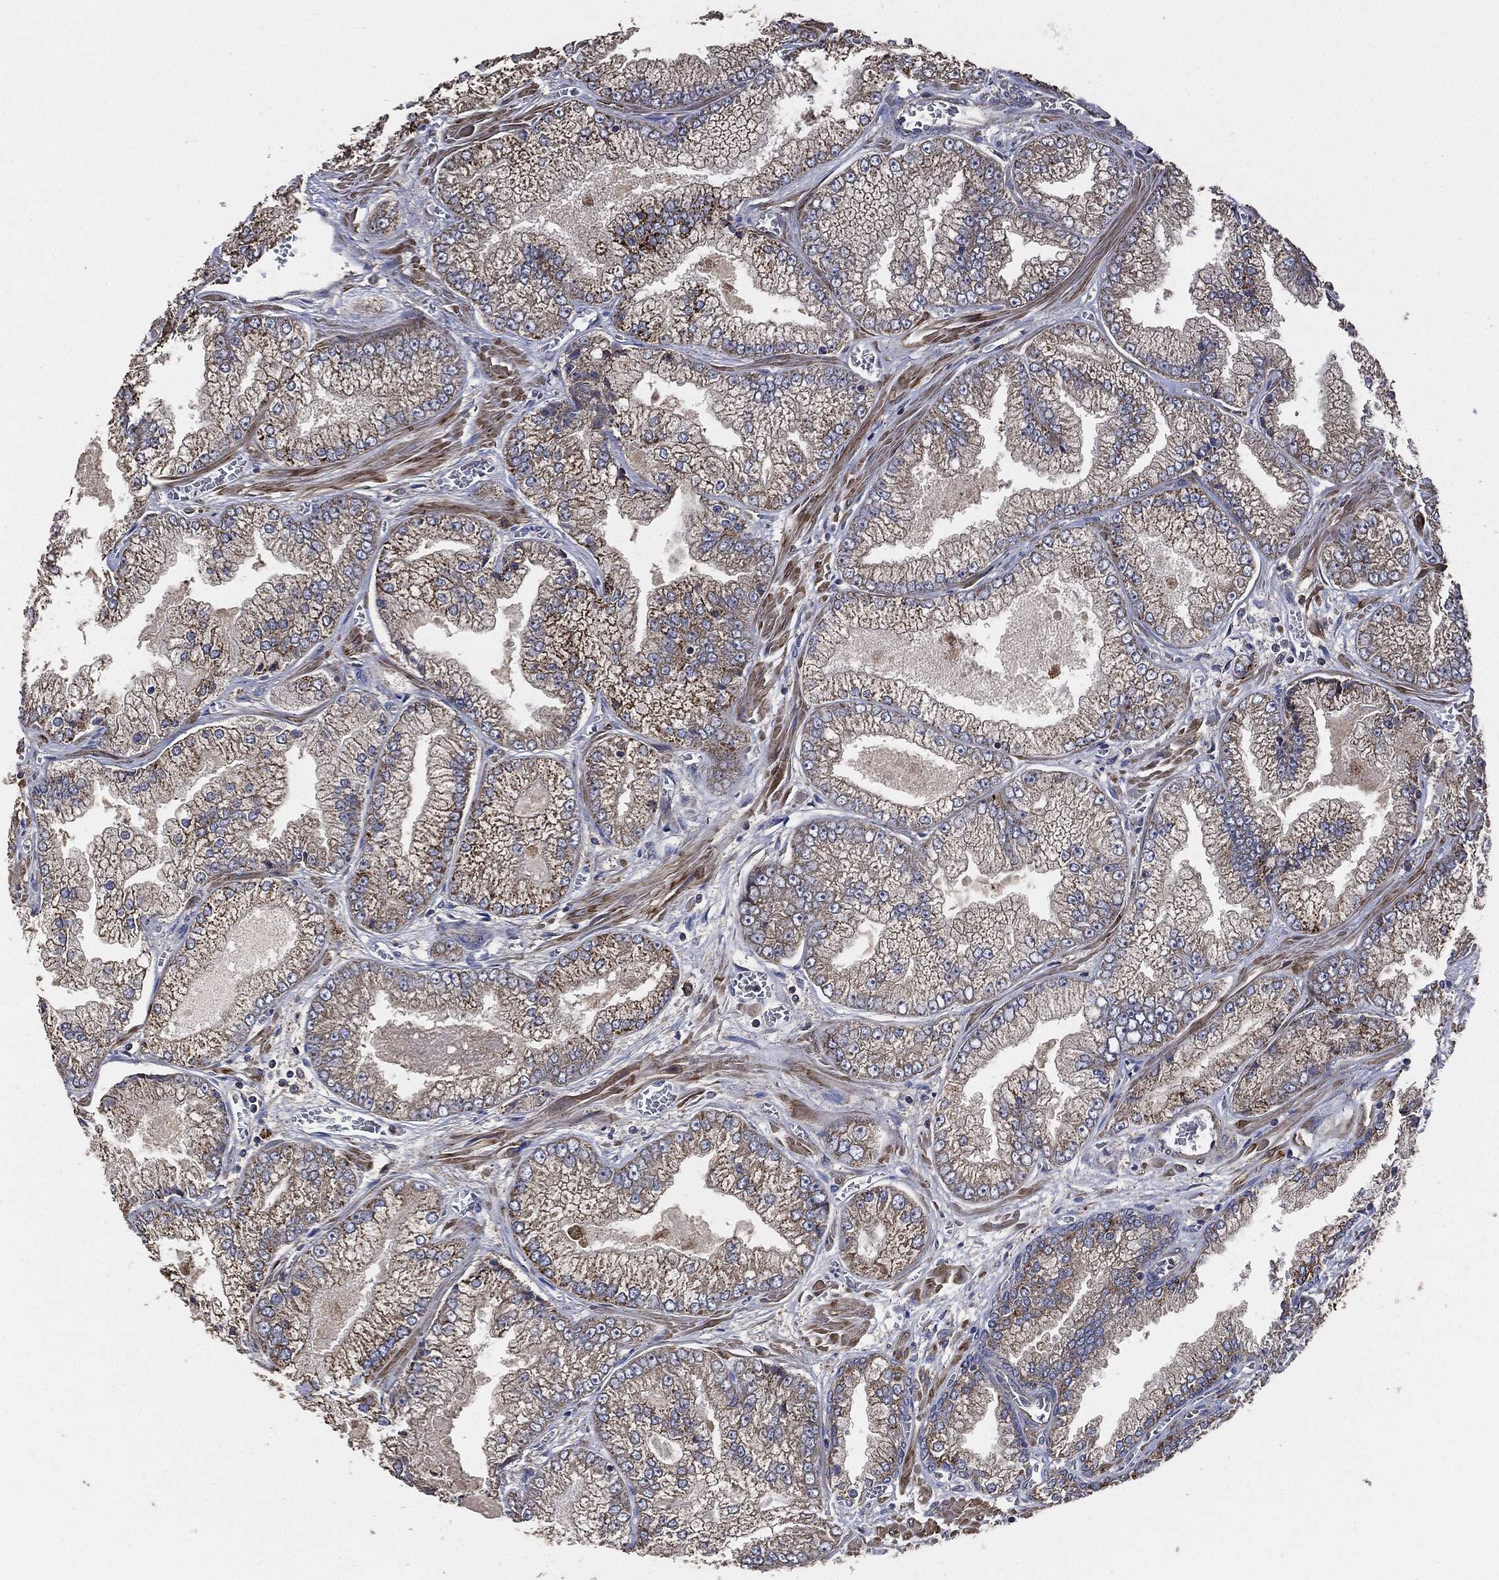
{"staining": {"intensity": "moderate", "quantity": "25%-75%", "location": "cytoplasmic/membranous"}, "tissue": "prostate cancer", "cell_type": "Tumor cells", "image_type": "cancer", "snomed": [{"axis": "morphology", "description": "Adenocarcinoma, Low grade"}, {"axis": "topography", "description": "Prostate"}], "caption": "An immunohistochemistry (IHC) histopathology image of neoplastic tissue is shown. Protein staining in brown highlights moderate cytoplasmic/membranous positivity in prostate cancer within tumor cells. (brown staining indicates protein expression, while blue staining denotes nuclei).", "gene": "STK3", "patient": {"sex": "male", "age": 57}}